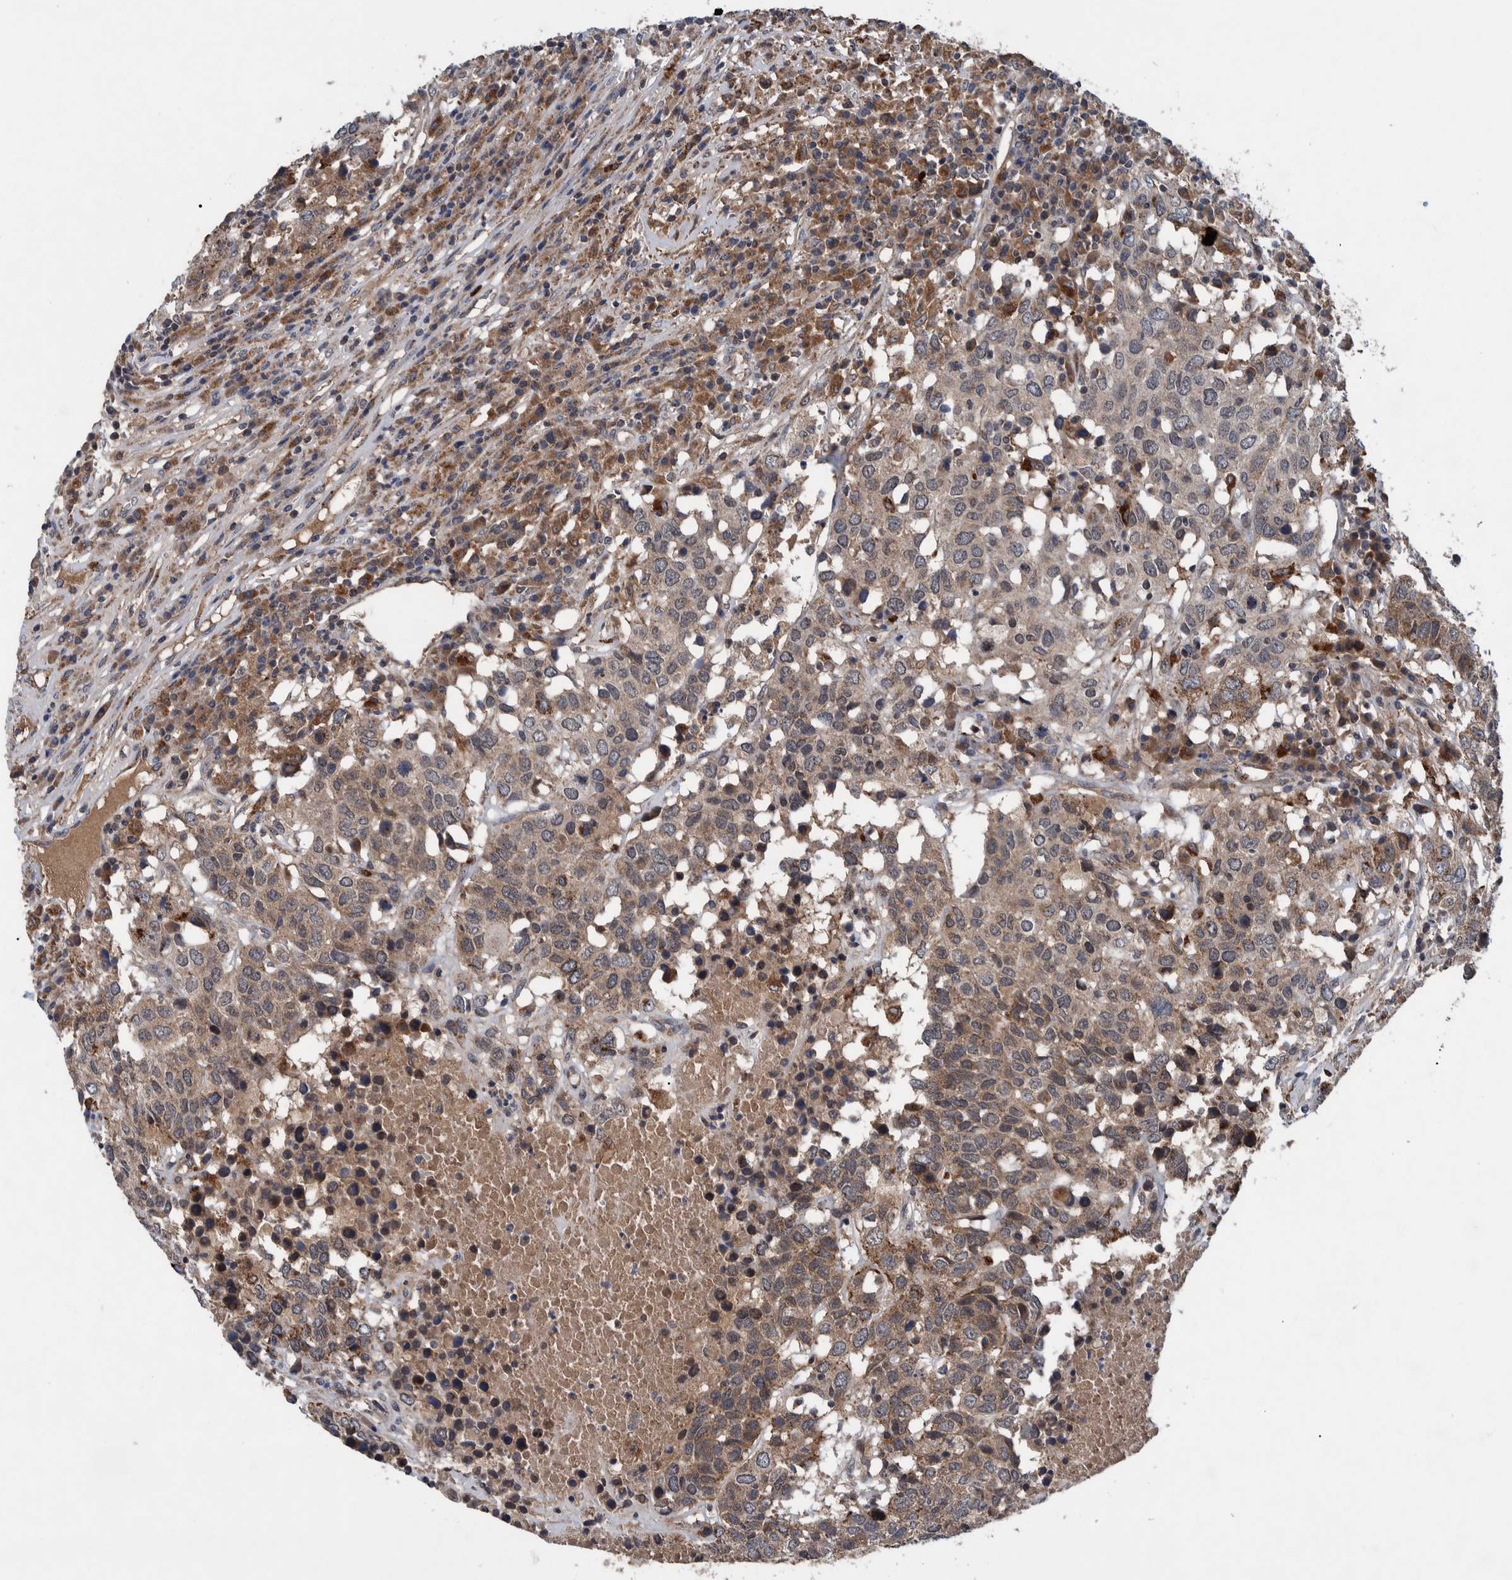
{"staining": {"intensity": "weak", "quantity": ">75%", "location": "cytoplasmic/membranous"}, "tissue": "head and neck cancer", "cell_type": "Tumor cells", "image_type": "cancer", "snomed": [{"axis": "morphology", "description": "Squamous cell carcinoma, NOS"}, {"axis": "topography", "description": "Head-Neck"}], "caption": "Squamous cell carcinoma (head and neck) tissue displays weak cytoplasmic/membranous positivity in approximately >75% of tumor cells", "gene": "ITIH3", "patient": {"sex": "male", "age": 66}}